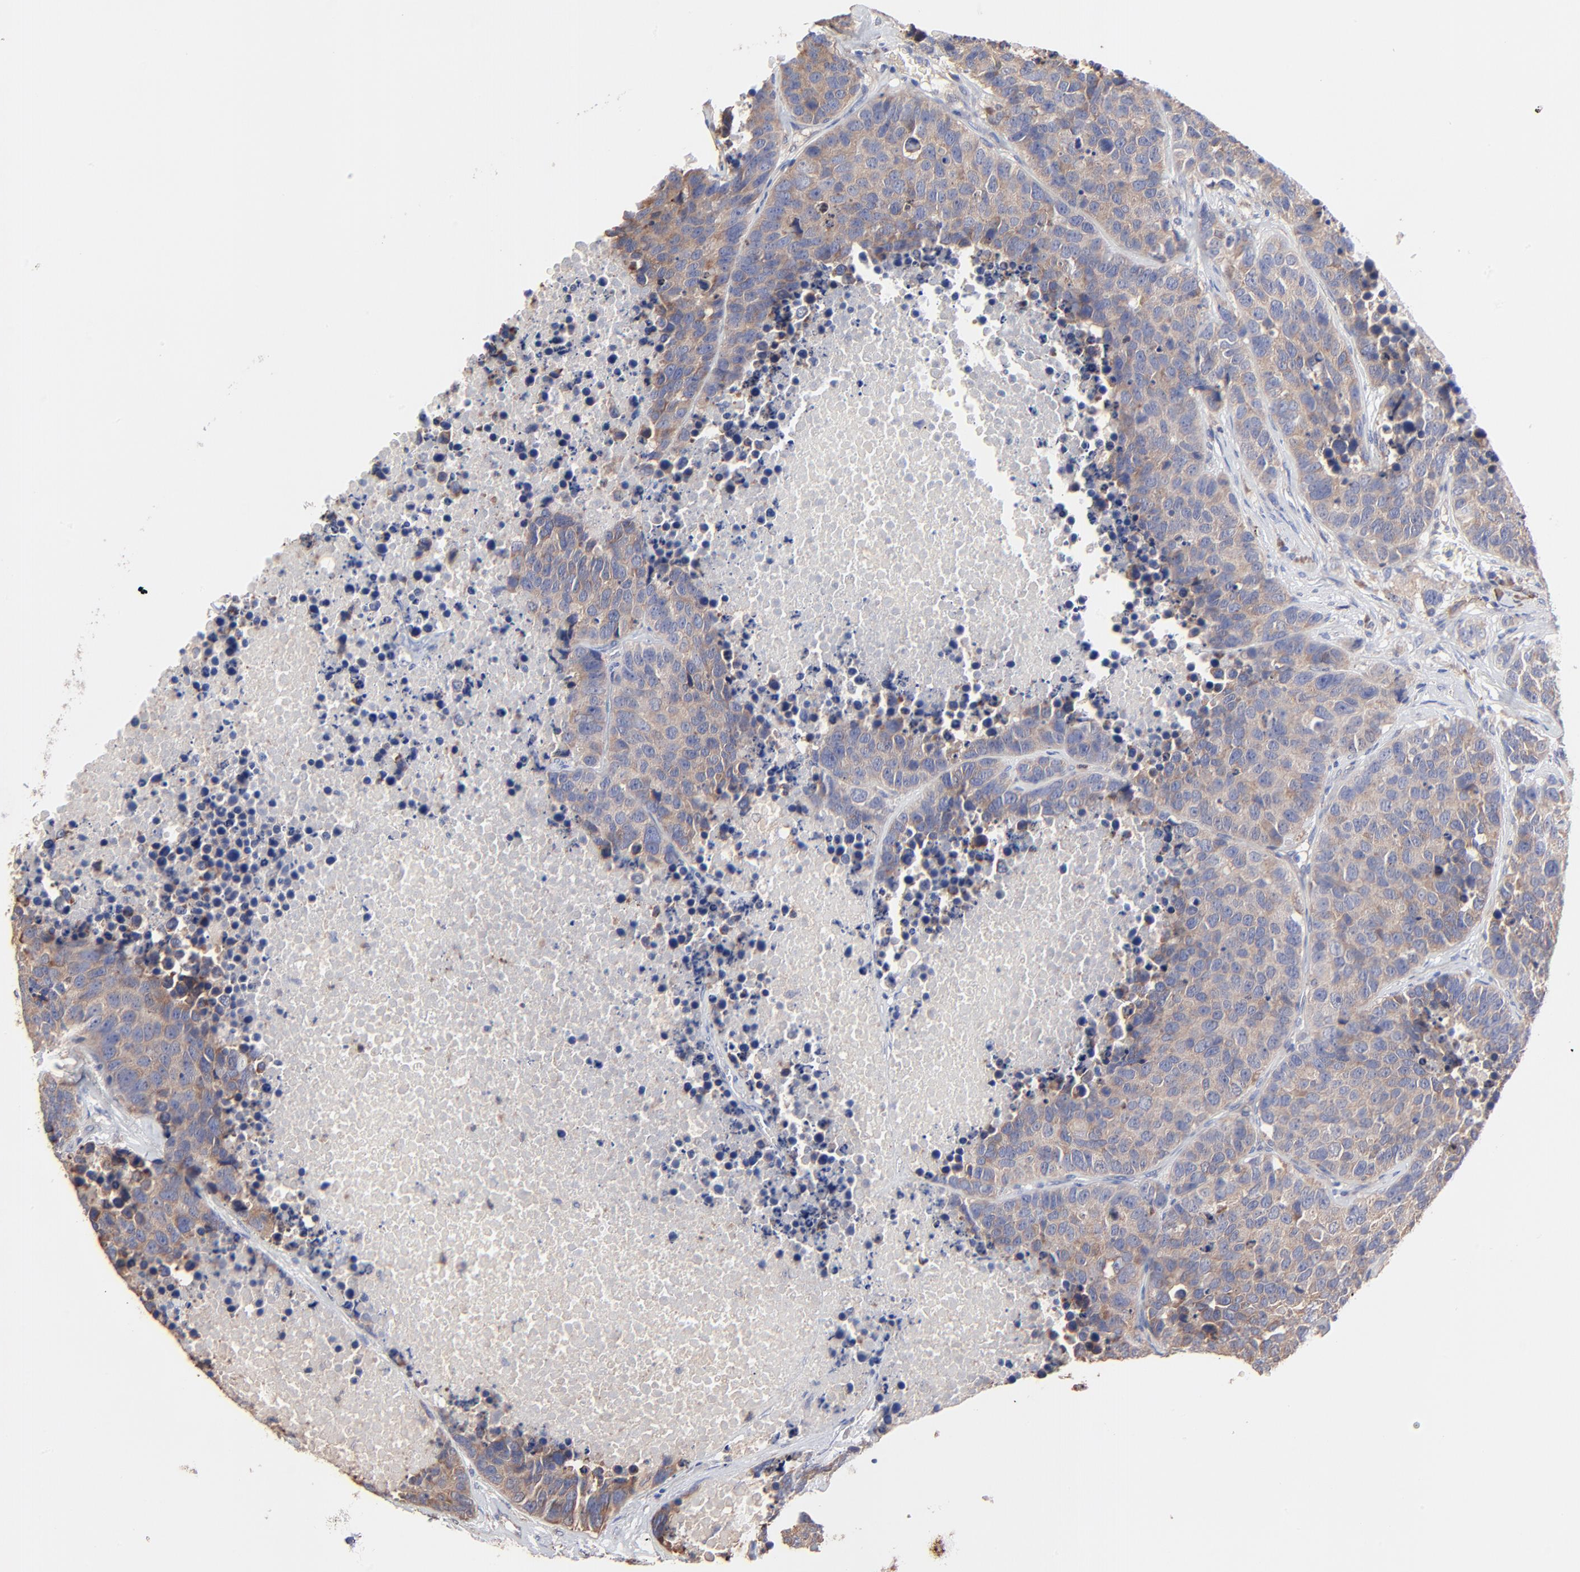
{"staining": {"intensity": "moderate", "quantity": ">75%", "location": "cytoplasmic/membranous"}, "tissue": "carcinoid", "cell_type": "Tumor cells", "image_type": "cancer", "snomed": [{"axis": "morphology", "description": "Carcinoid, malignant, NOS"}, {"axis": "topography", "description": "Lung"}], "caption": "Tumor cells show medium levels of moderate cytoplasmic/membranous positivity in approximately >75% of cells in malignant carcinoid. (DAB (3,3'-diaminobenzidine) = brown stain, brightfield microscopy at high magnification).", "gene": "PPFIBP2", "patient": {"sex": "male", "age": 60}}